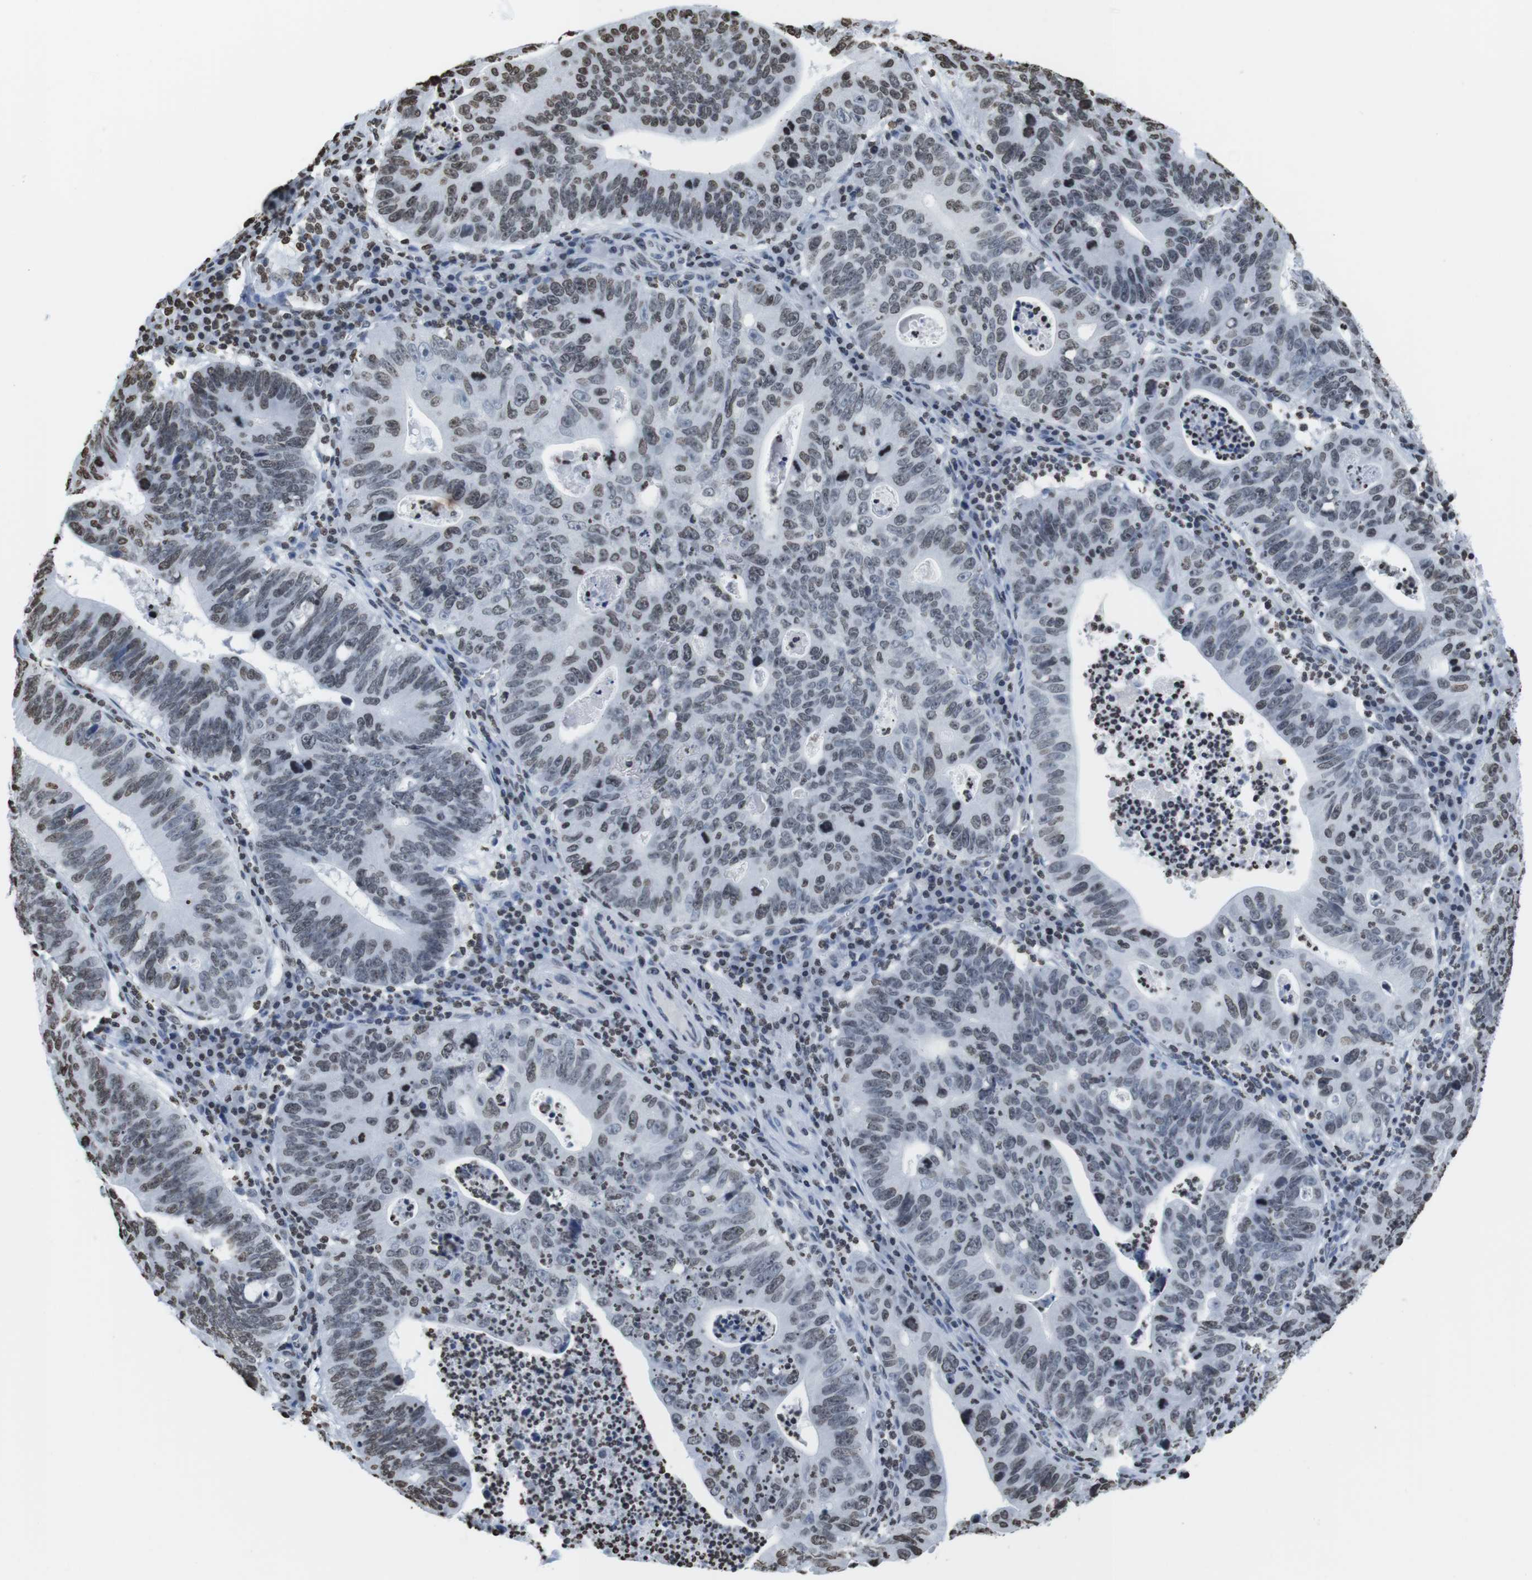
{"staining": {"intensity": "moderate", "quantity": "<25%", "location": "nuclear"}, "tissue": "stomach cancer", "cell_type": "Tumor cells", "image_type": "cancer", "snomed": [{"axis": "morphology", "description": "Adenocarcinoma, NOS"}, {"axis": "topography", "description": "Stomach"}], "caption": "Adenocarcinoma (stomach) stained with a brown dye exhibits moderate nuclear positive staining in approximately <25% of tumor cells.", "gene": "BSX", "patient": {"sex": "male", "age": 59}}